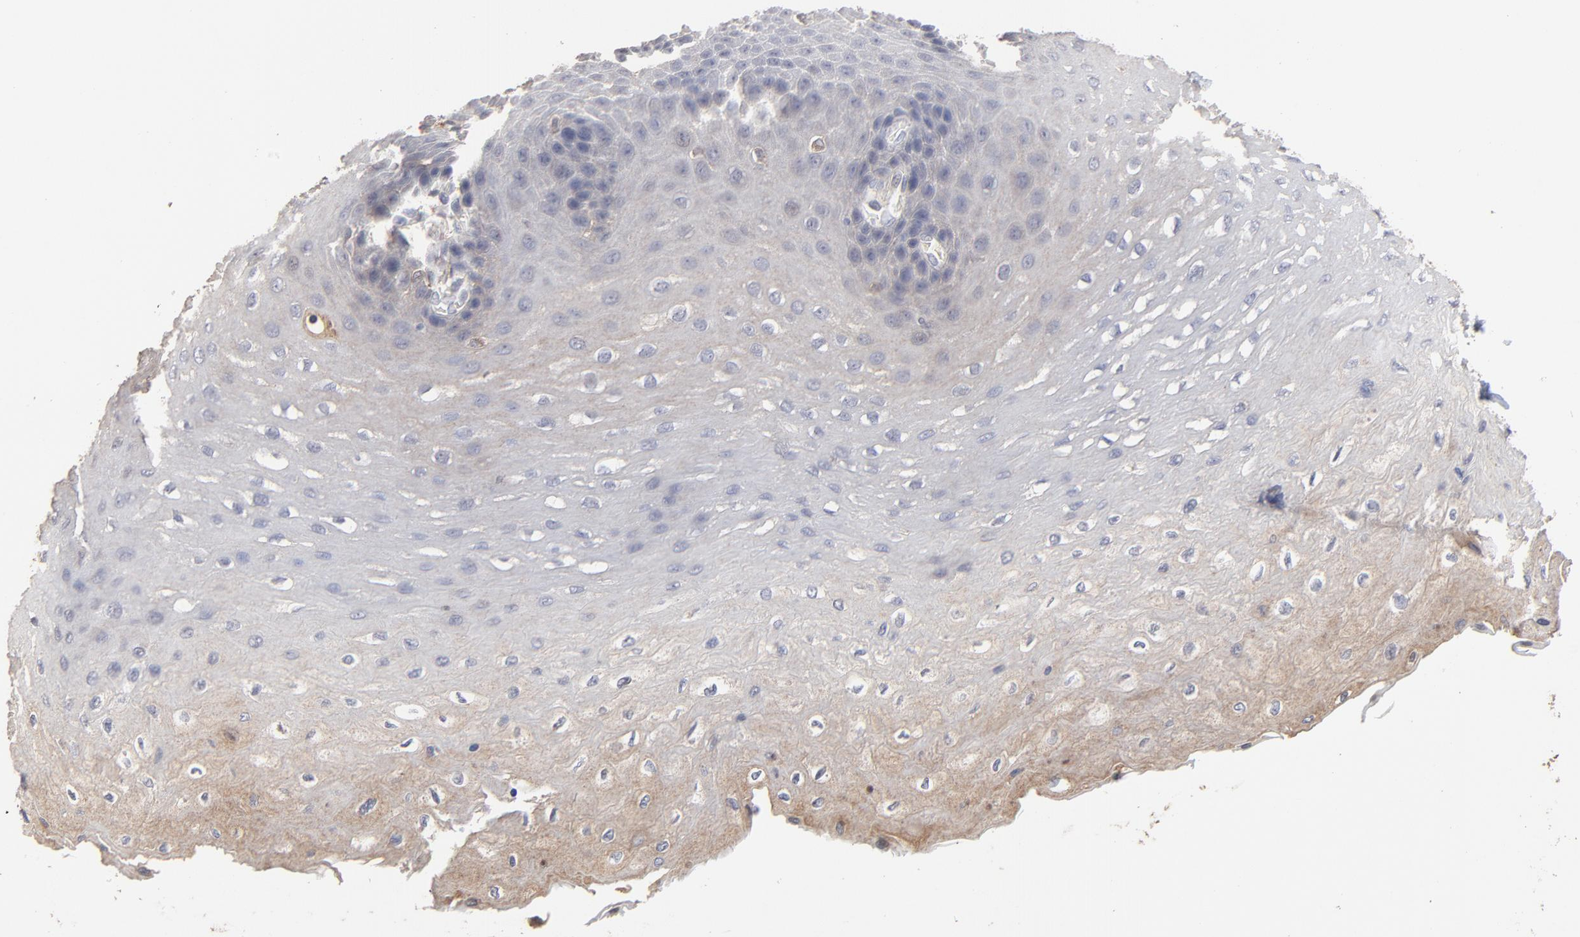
{"staining": {"intensity": "negative", "quantity": "none", "location": "none"}, "tissue": "esophagus", "cell_type": "Squamous epithelial cells", "image_type": "normal", "snomed": [{"axis": "morphology", "description": "Normal tissue, NOS"}, {"axis": "topography", "description": "Esophagus"}], "caption": "Immunohistochemistry photomicrograph of unremarkable esophagus: human esophagus stained with DAB exhibits no significant protein positivity in squamous epithelial cells.", "gene": "VPREB3", "patient": {"sex": "female", "age": 72}}